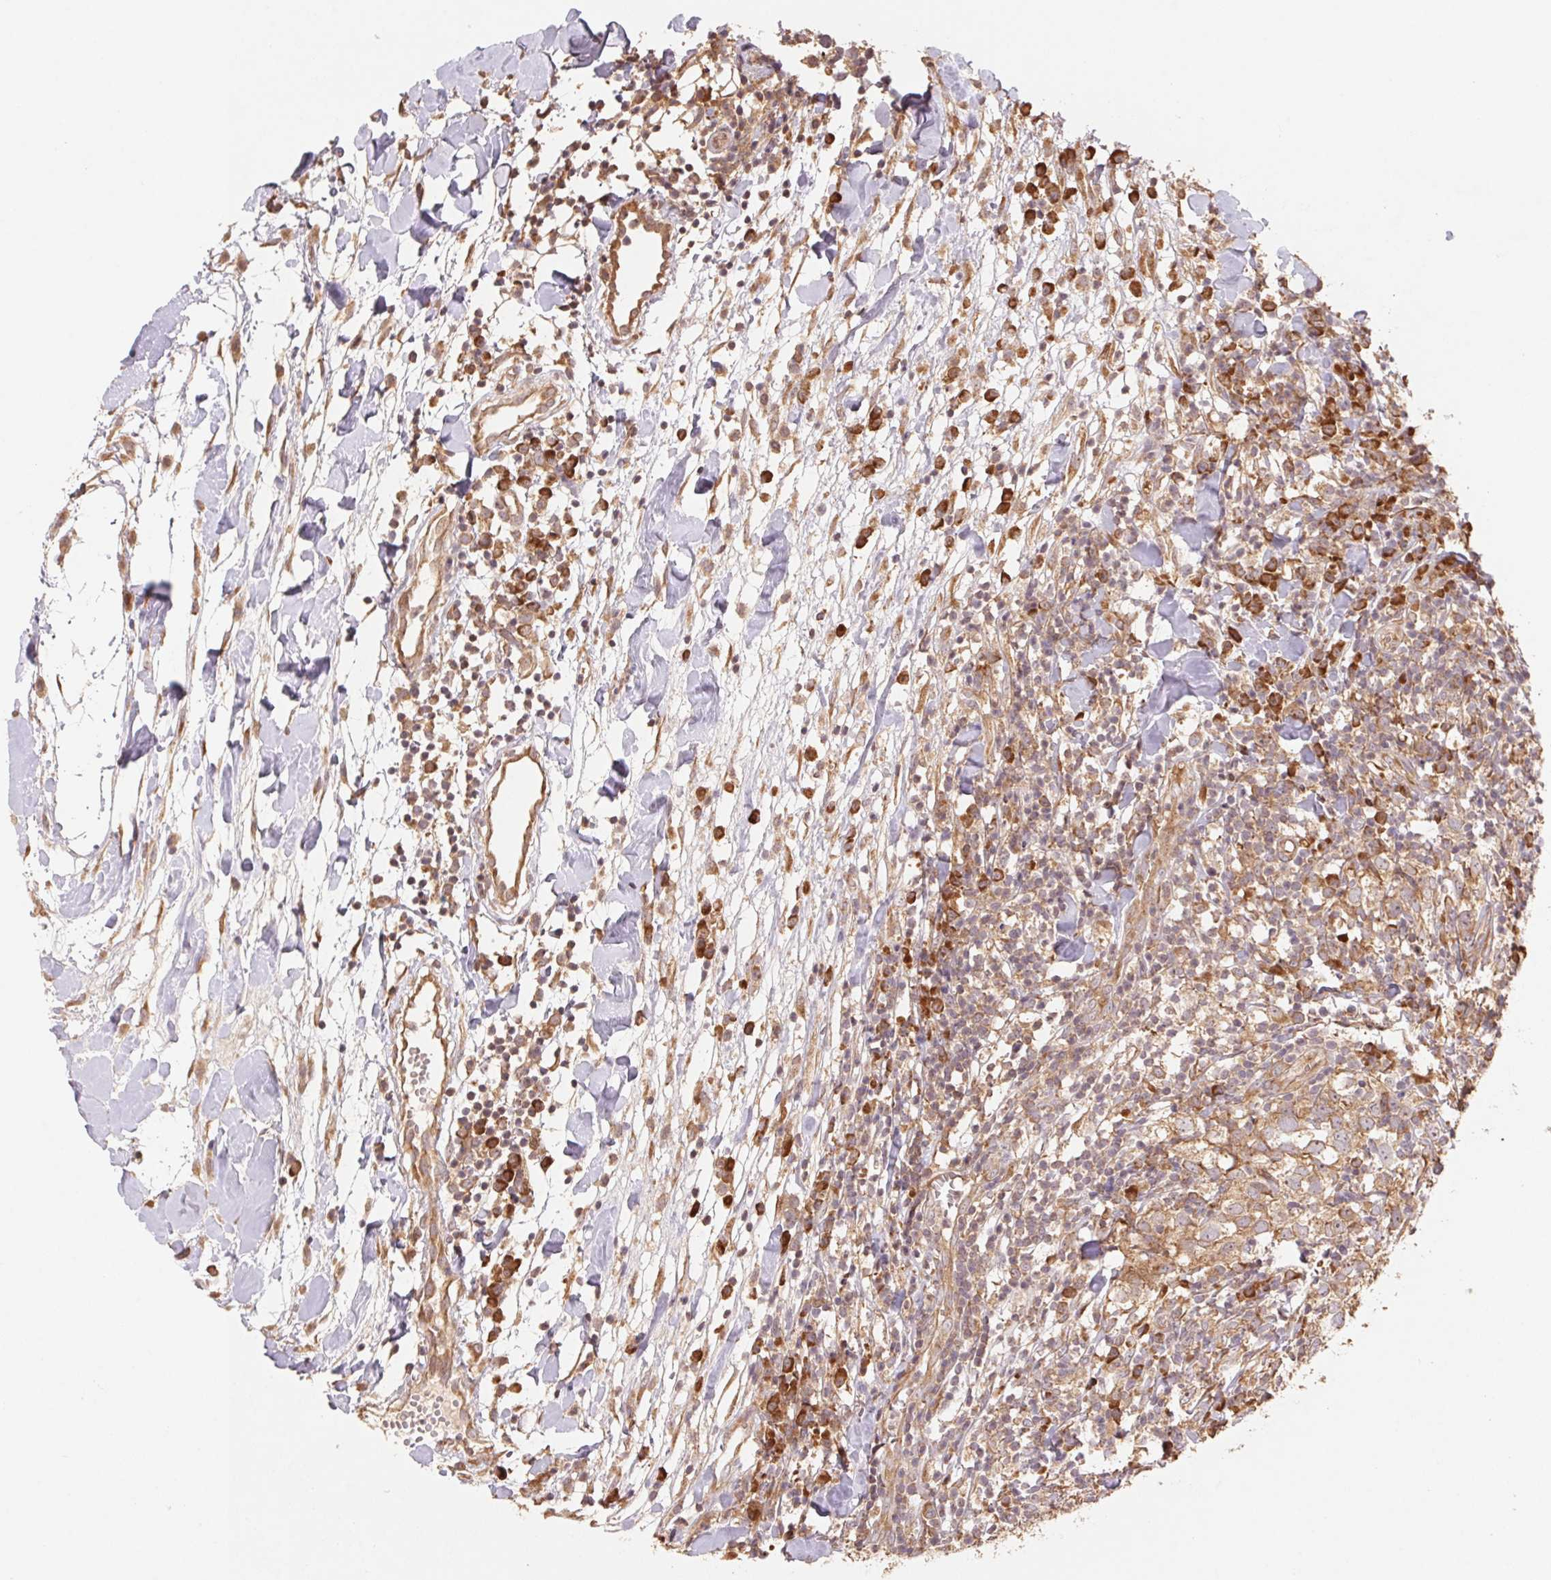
{"staining": {"intensity": "moderate", "quantity": ">75%", "location": "cytoplasmic/membranous"}, "tissue": "breast cancer", "cell_type": "Tumor cells", "image_type": "cancer", "snomed": [{"axis": "morphology", "description": "Duct carcinoma"}, {"axis": "topography", "description": "Breast"}], "caption": "IHC (DAB) staining of breast intraductal carcinoma reveals moderate cytoplasmic/membranous protein staining in approximately >75% of tumor cells.", "gene": "RPL27A", "patient": {"sex": "female", "age": 30}}